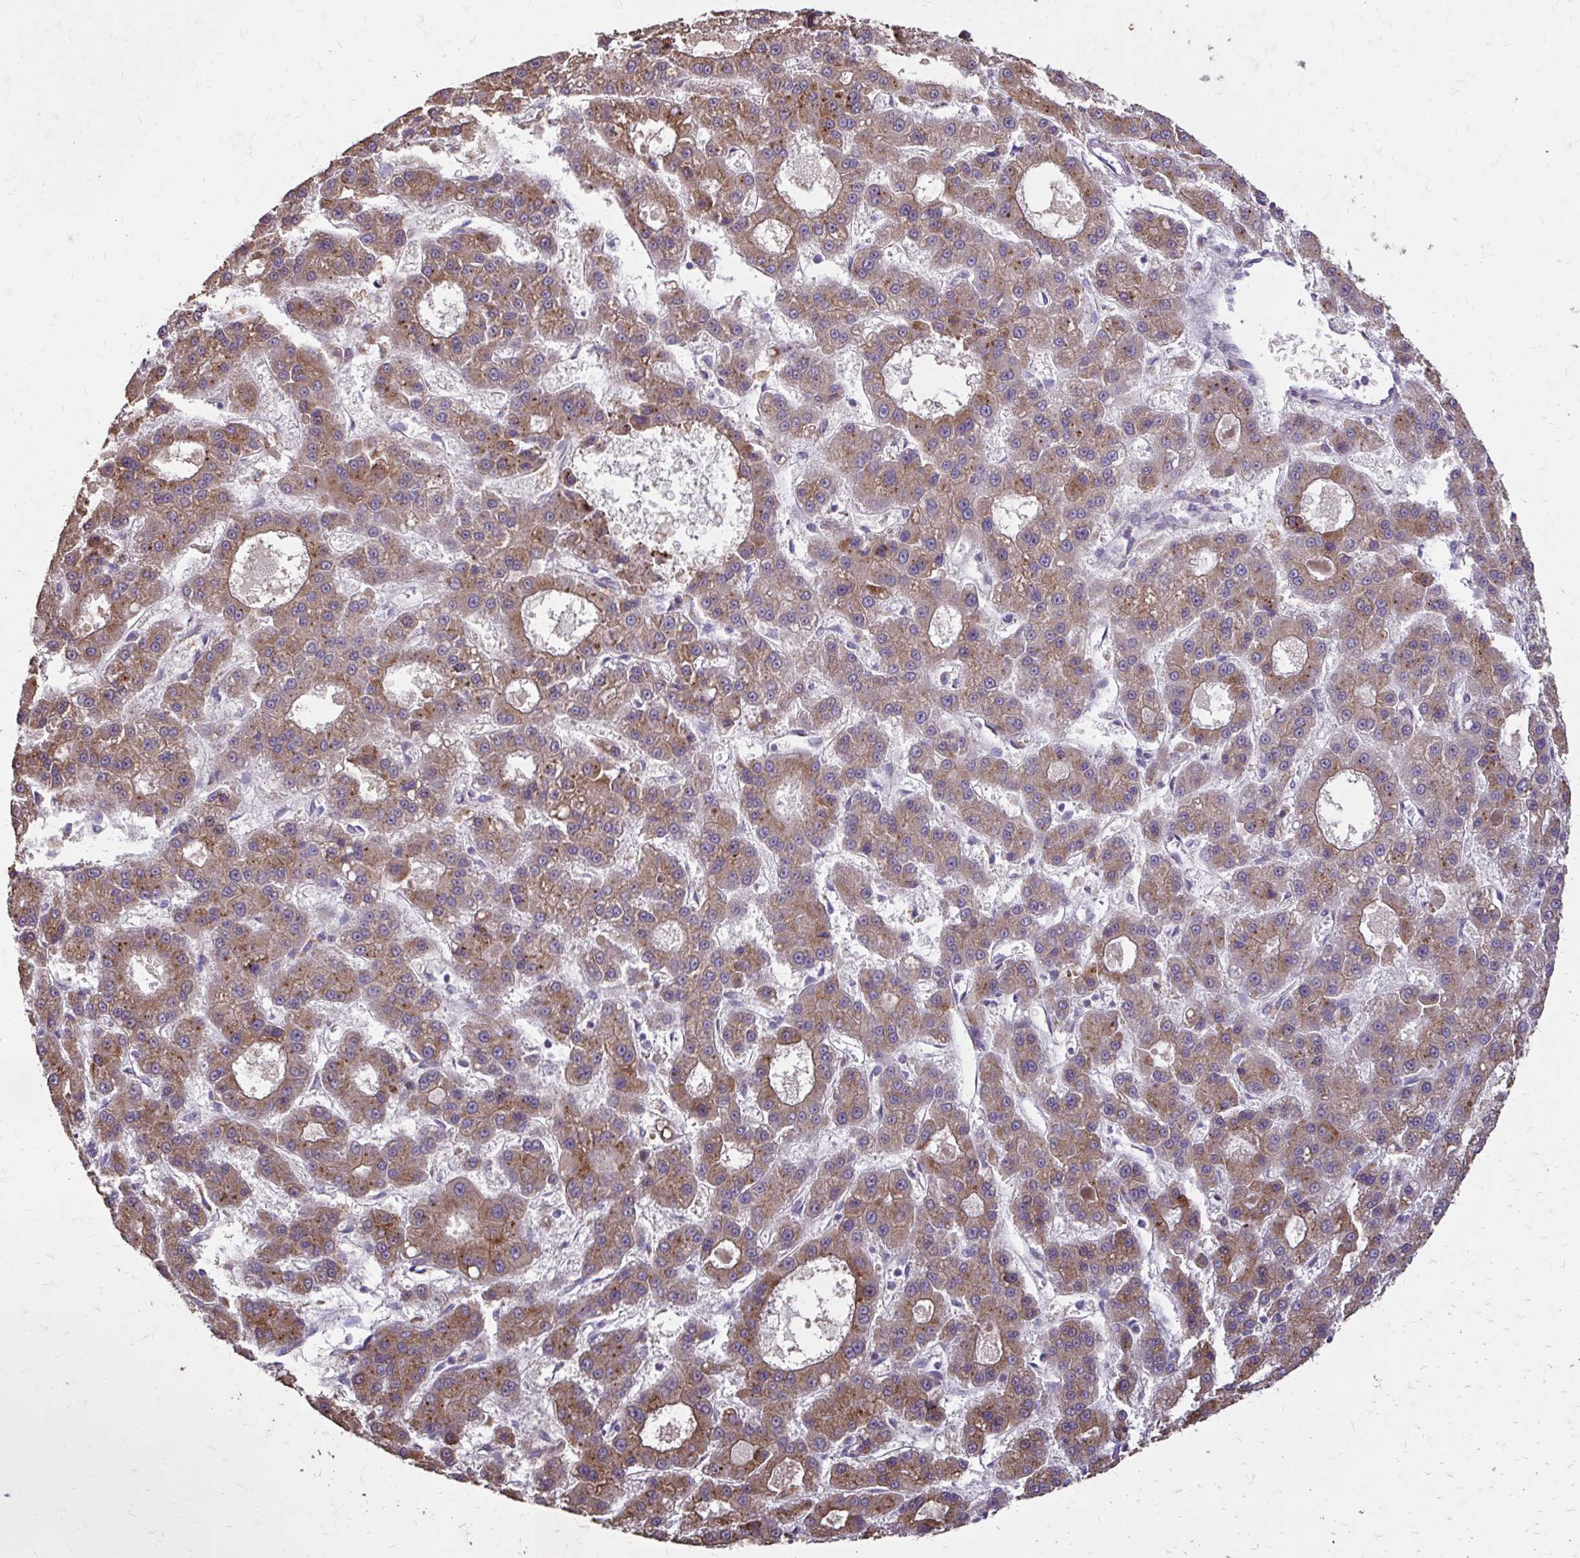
{"staining": {"intensity": "moderate", "quantity": ">75%", "location": "cytoplasmic/membranous"}, "tissue": "liver cancer", "cell_type": "Tumor cells", "image_type": "cancer", "snomed": [{"axis": "morphology", "description": "Carcinoma, Hepatocellular, NOS"}, {"axis": "topography", "description": "Liver"}], "caption": "Brown immunohistochemical staining in human liver hepatocellular carcinoma reveals moderate cytoplasmic/membranous expression in approximately >75% of tumor cells.", "gene": "MYORG", "patient": {"sex": "male", "age": 70}}